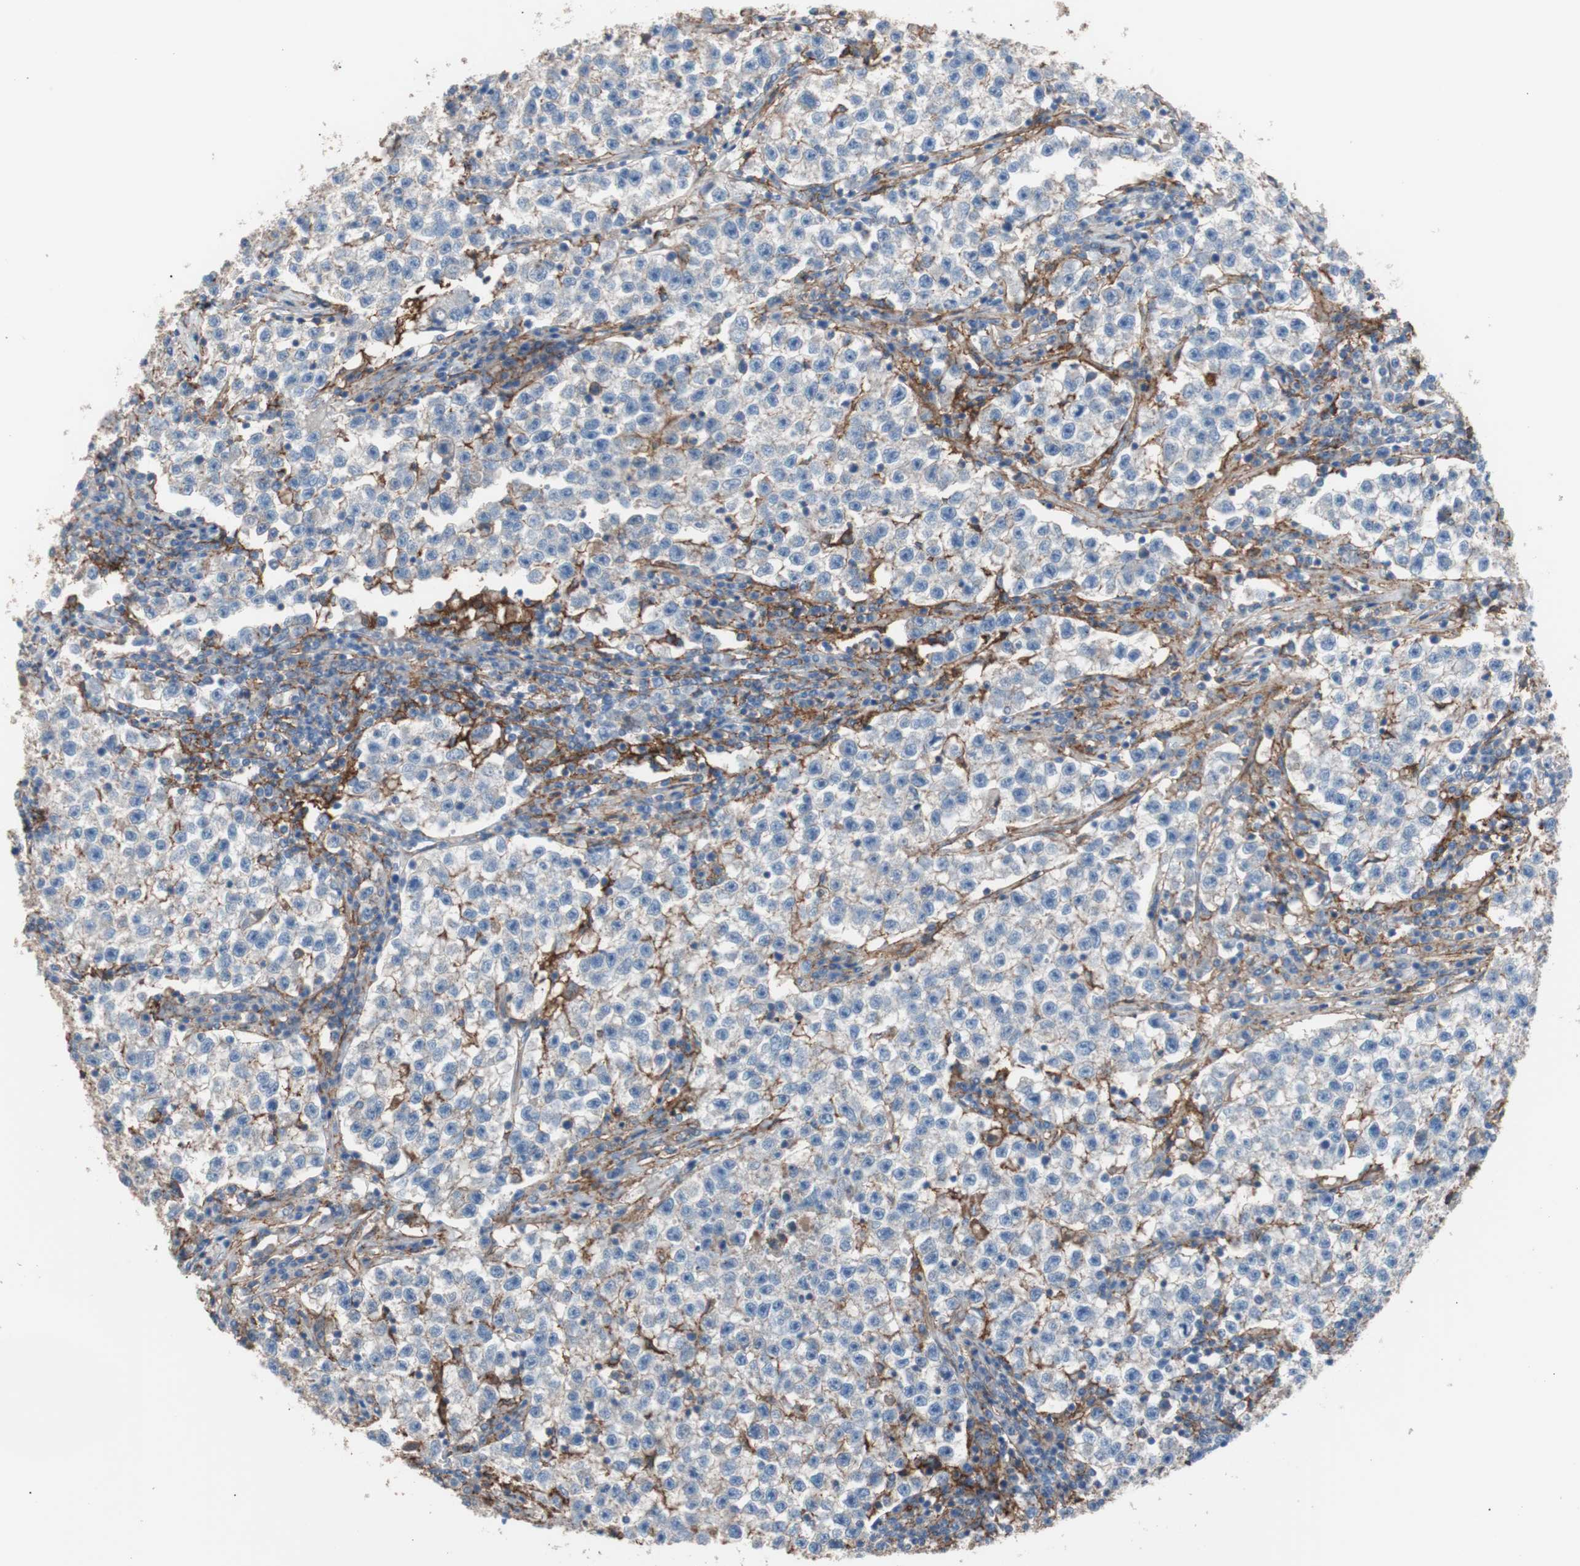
{"staining": {"intensity": "negative", "quantity": "none", "location": "none"}, "tissue": "testis cancer", "cell_type": "Tumor cells", "image_type": "cancer", "snomed": [{"axis": "morphology", "description": "Seminoma, NOS"}, {"axis": "topography", "description": "Testis"}], "caption": "Tumor cells show no significant protein staining in testis cancer.", "gene": "CD81", "patient": {"sex": "male", "age": 22}}